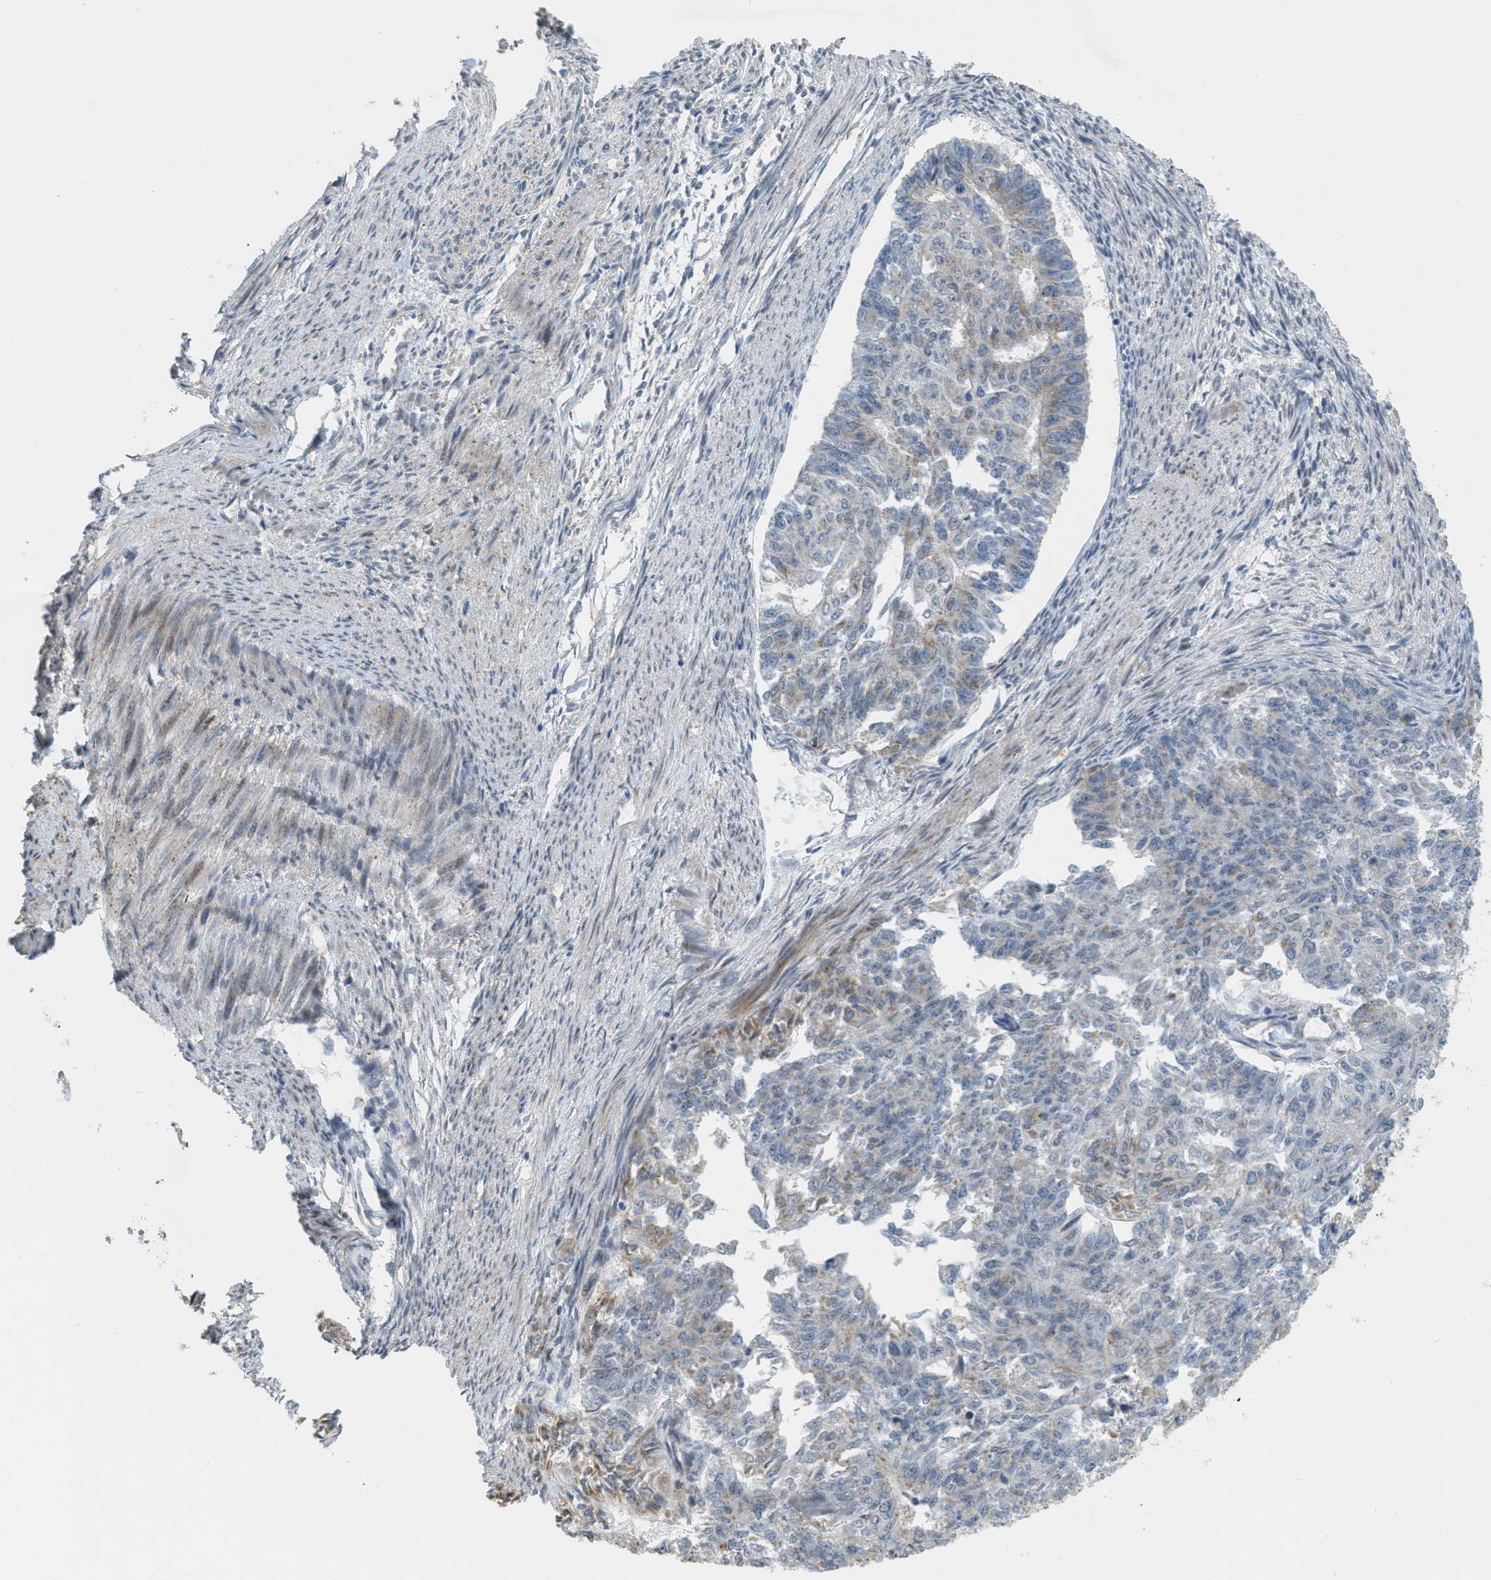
{"staining": {"intensity": "moderate", "quantity": "<25%", "location": "cytoplasmic/membranous"}, "tissue": "endometrial cancer", "cell_type": "Tumor cells", "image_type": "cancer", "snomed": [{"axis": "morphology", "description": "Adenocarcinoma, NOS"}, {"axis": "topography", "description": "Endometrium"}], "caption": "Immunohistochemistry photomicrograph of endometrial adenocarcinoma stained for a protein (brown), which demonstrates low levels of moderate cytoplasmic/membranous positivity in approximately <25% of tumor cells.", "gene": "ZFPL1", "patient": {"sex": "female", "age": 32}}